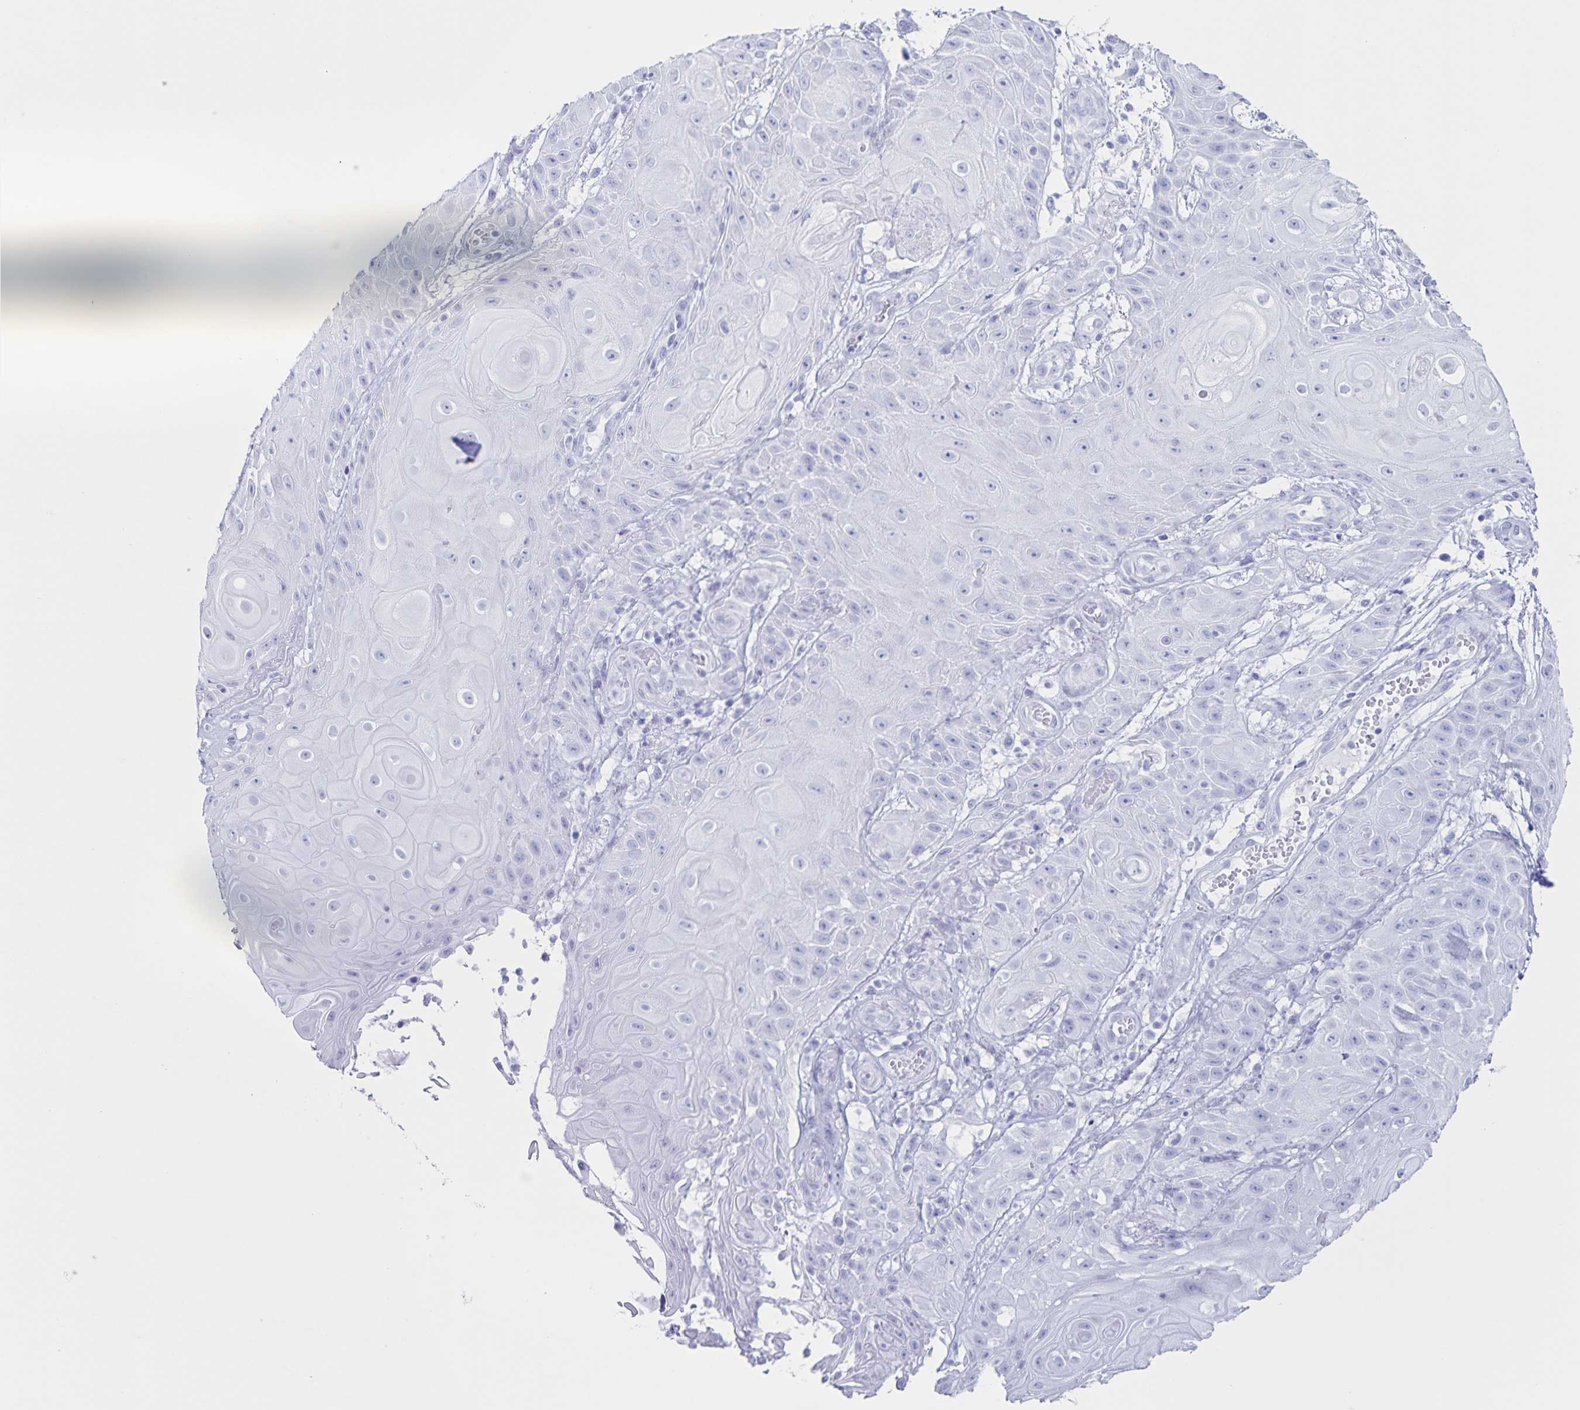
{"staining": {"intensity": "negative", "quantity": "none", "location": "none"}, "tissue": "skin cancer", "cell_type": "Tumor cells", "image_type": "cancer", "snomed": [{"axis": "morphology", "description": "Squamous cell carcinoma, NOS"}, {"axis": "topography", "description": "Skin"}], "caption": "A photomicrograph of human skin cancer is negative for staining in tumor cells.", "gene": "C12orf56", "patient": {"sex": "male", "age": 62}}